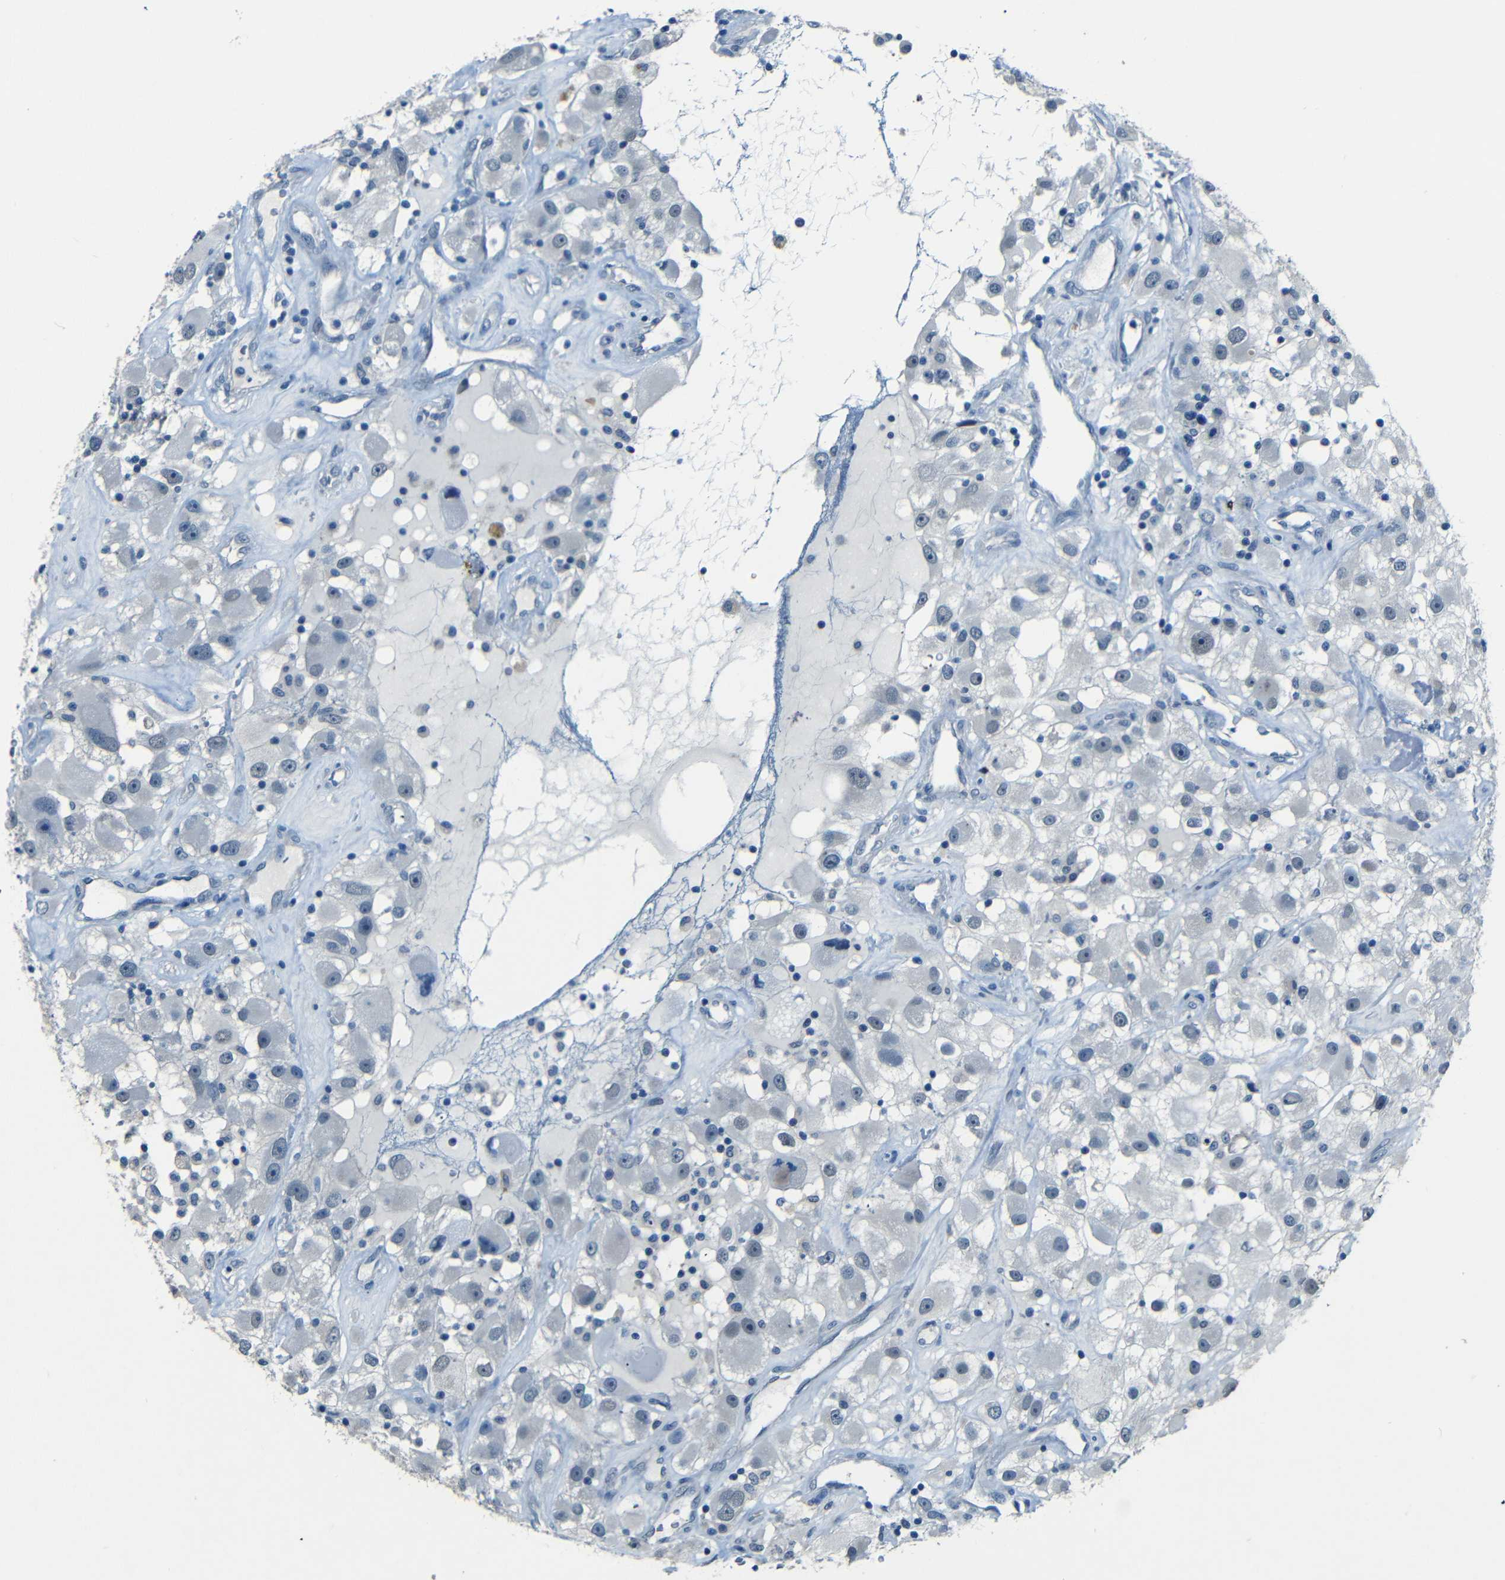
{"staining": {"intensity": "negative", "quantity": "none", "location": "none"}, "tissue": "renal cancer", "cell_type": "Tumor cells", "image_type": "cancer", "snomed": [{"axis": "morphology", "description": "Adenocarcinoma, NOS"}, {"axis": "topography", "description": "Kidney"}], "caption": "Immunohistochemistry (IHC) of adenocarcinoma (renal) displays no positivity in tumor cells.", "gene": "ZMAT1", "patient": {"sex": "female", "age": 52}}